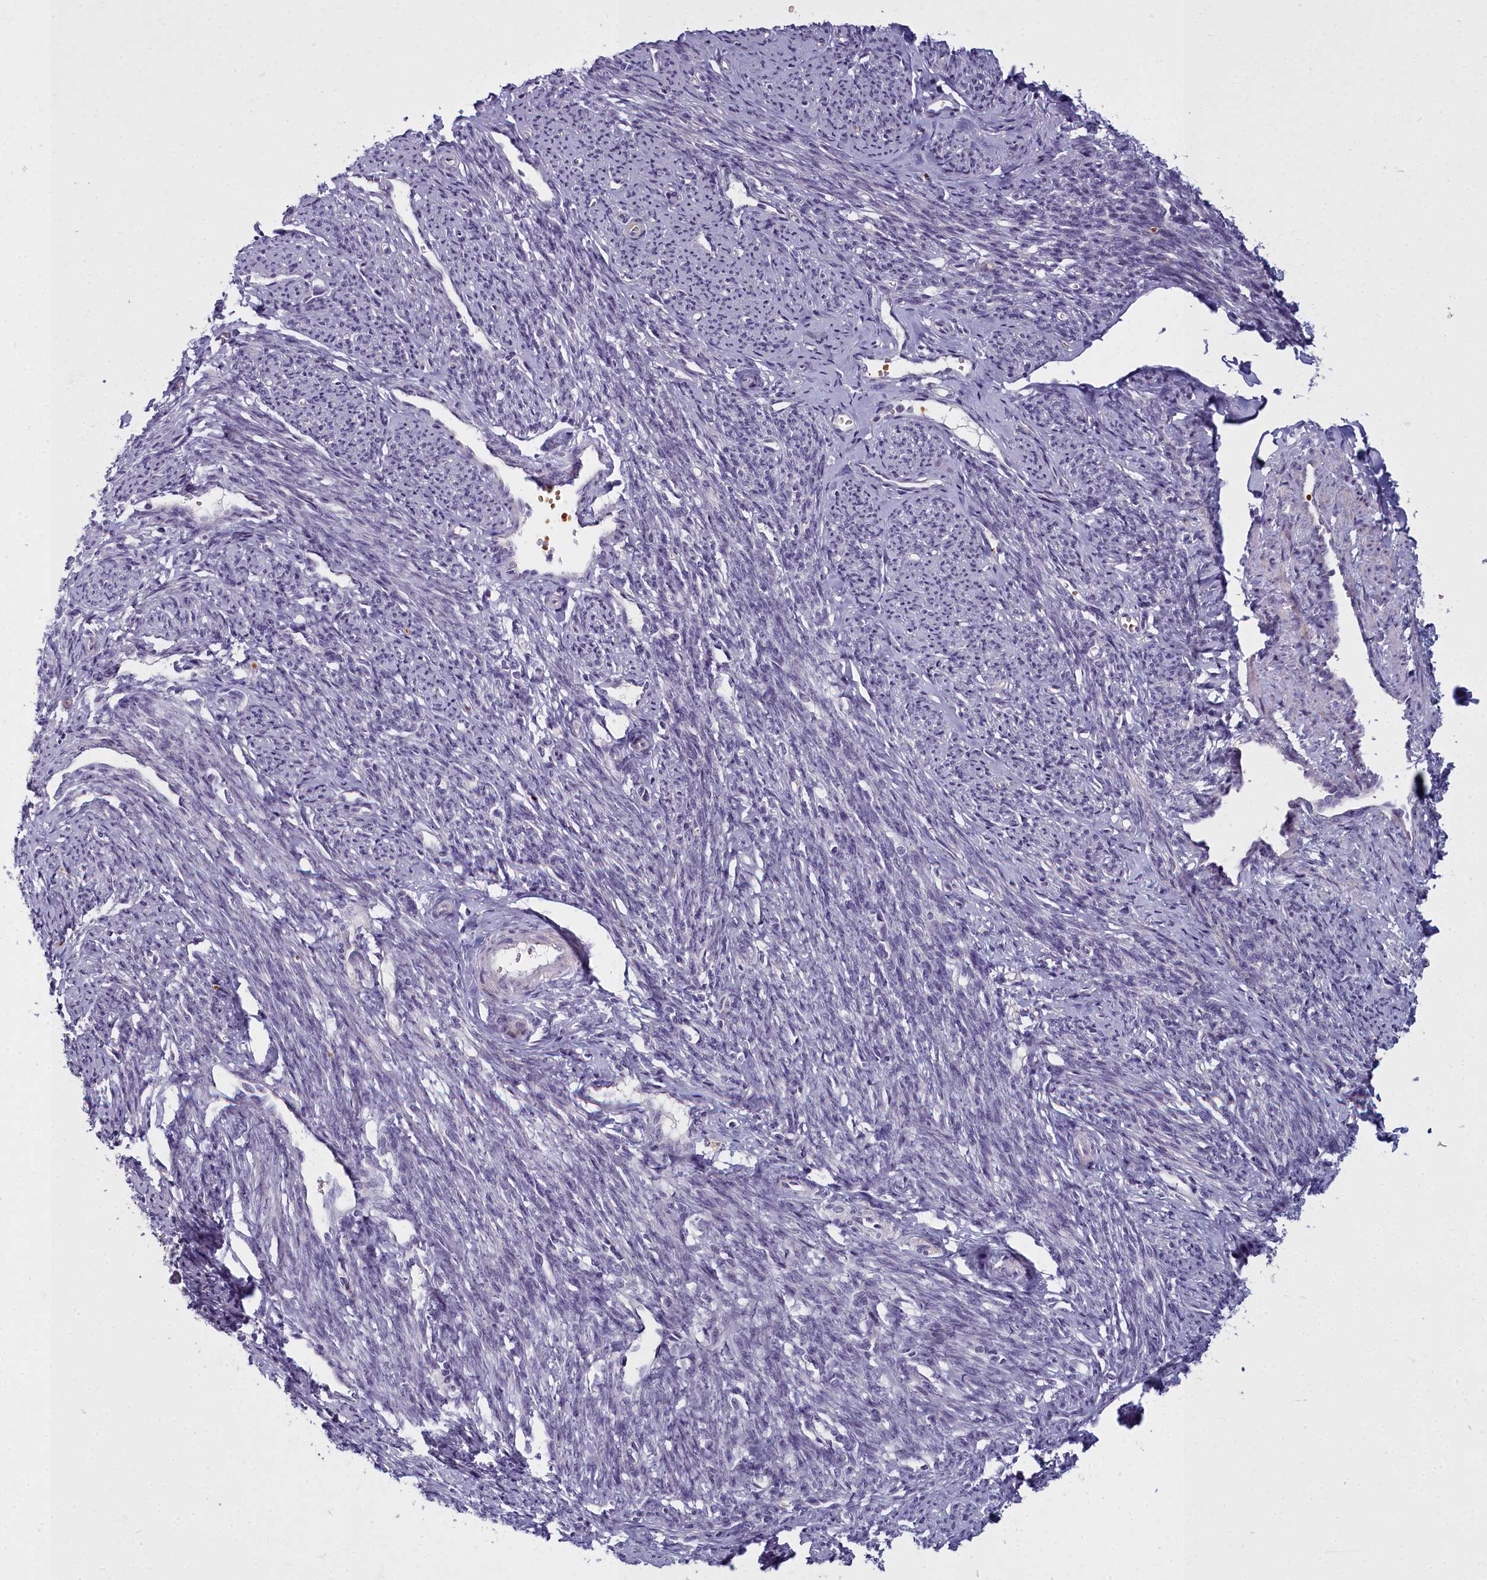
{"staining": {"intensity": "weak", "quantity": "25%-75%", "location": "cytoplasmic/membranous"}, "tissue": "smooth muscle", "cell_type": "Smooth muscle cells", "image_type": "normal", "snomed": [{"axis": "morphology", "description": "Normal tissue, NOS"}, {"axis": "topography", "description": "Smooth muscle"}, {"axis": "topography", "description": "Uterus"}], "caption": "Brown immunohistochemical staining in benign smooth muscle reveals weak cytoplasmic/membranous expression in approximately 25%-75% of smooth muscle cells.", "gene": "ARL15", "patient": {"sex": "female", "age": 59}}